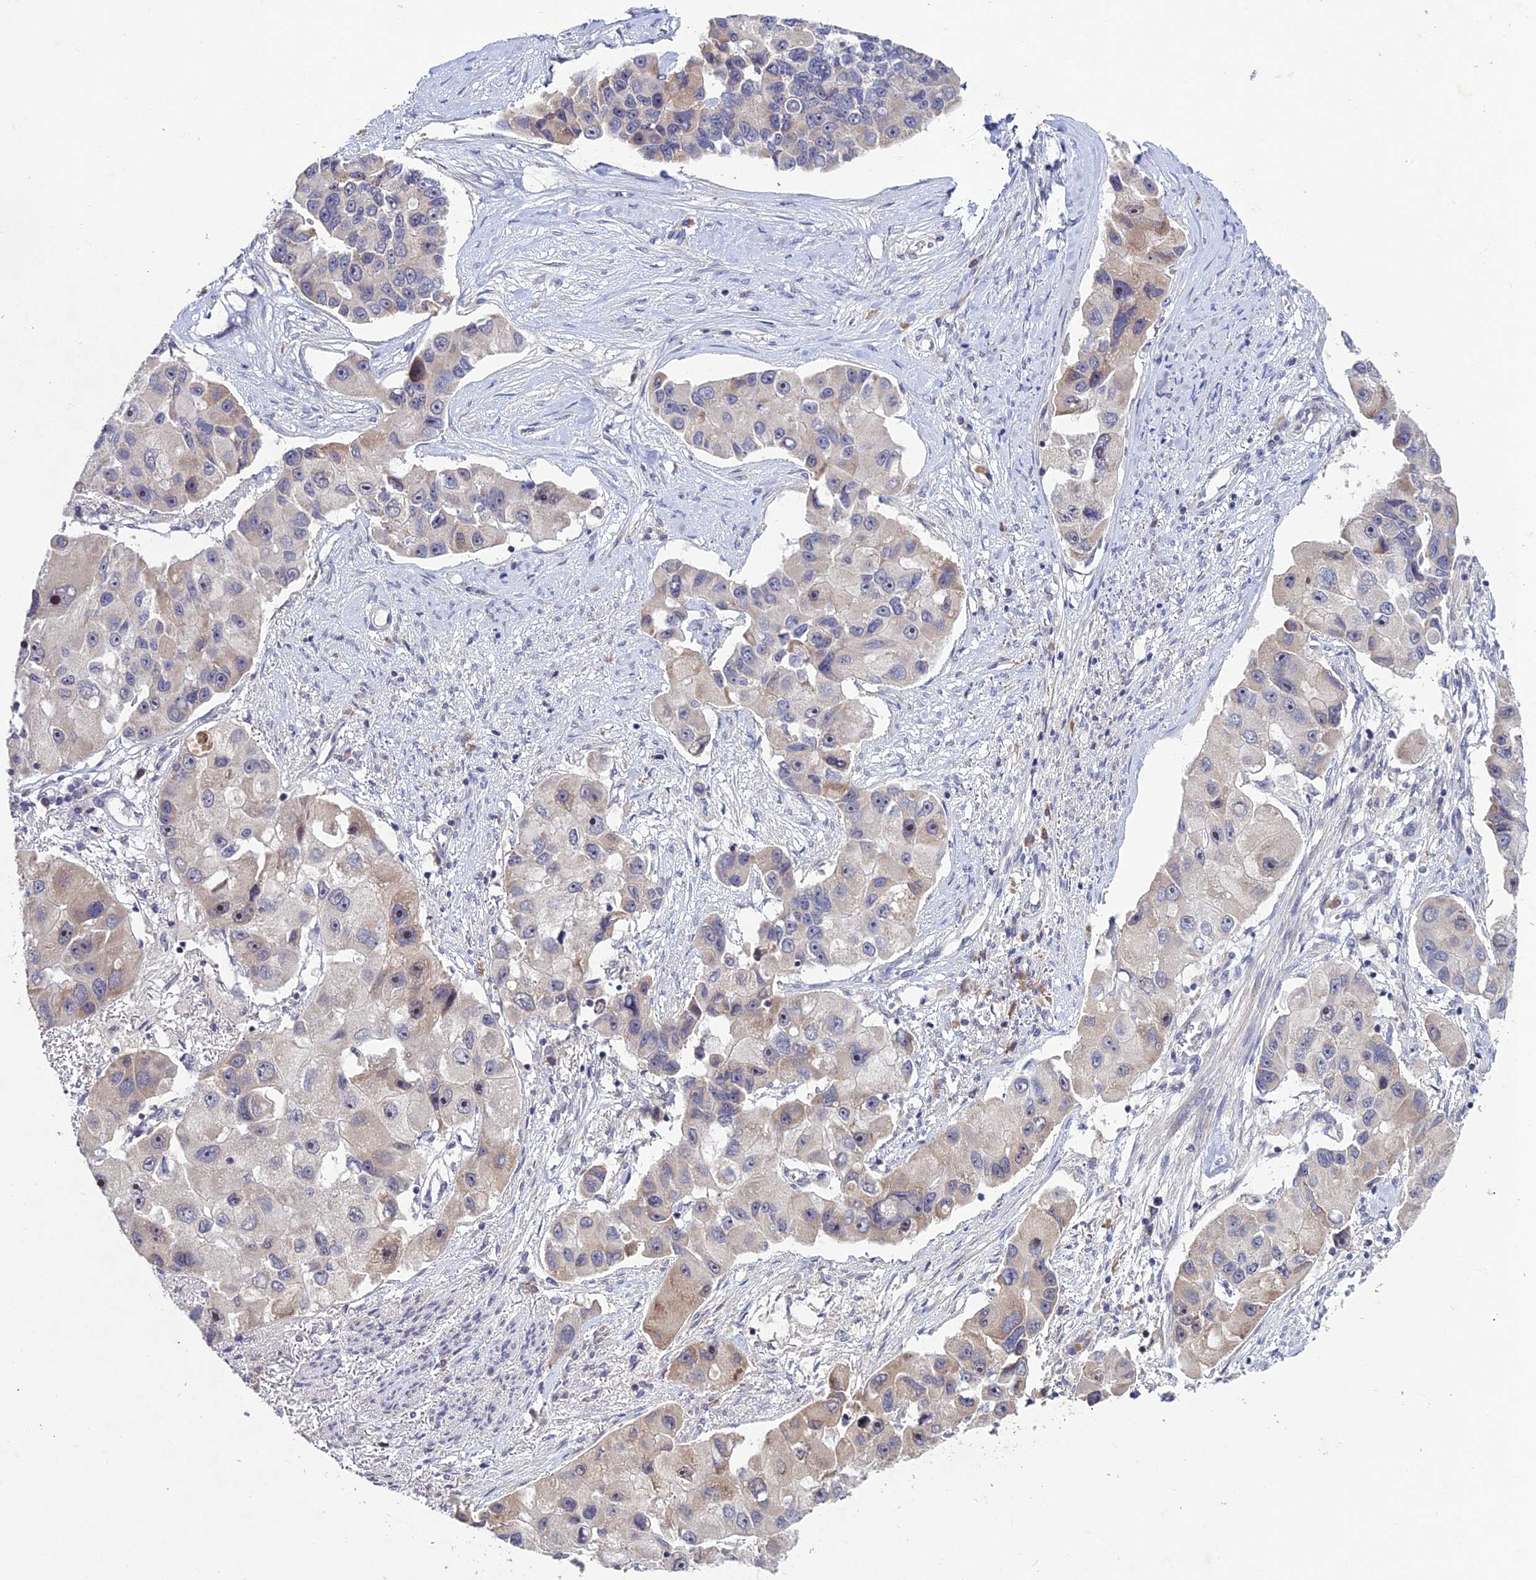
{"staining": {"intensity": "weak", "quantity": "<25%", "location": "cytoplasmic/membranous"}, "tissue": "lung cancer", "cell_type": "Tumor cells", "image_type": "cancer", "snomed": [{"axis": "morphology", "description": "Adenocarcinoma, NOS"}, {"axis": "topography", "description": "Lung"}], "caption": "A high-resolution micrograph shows immunohistochemistry (IHC) staining of adenocarcinoma (lung), which demonstrates no significant expression in tumor cells.", "gene": "CHST5", "patient": {"sex": "female", "age": 54}}